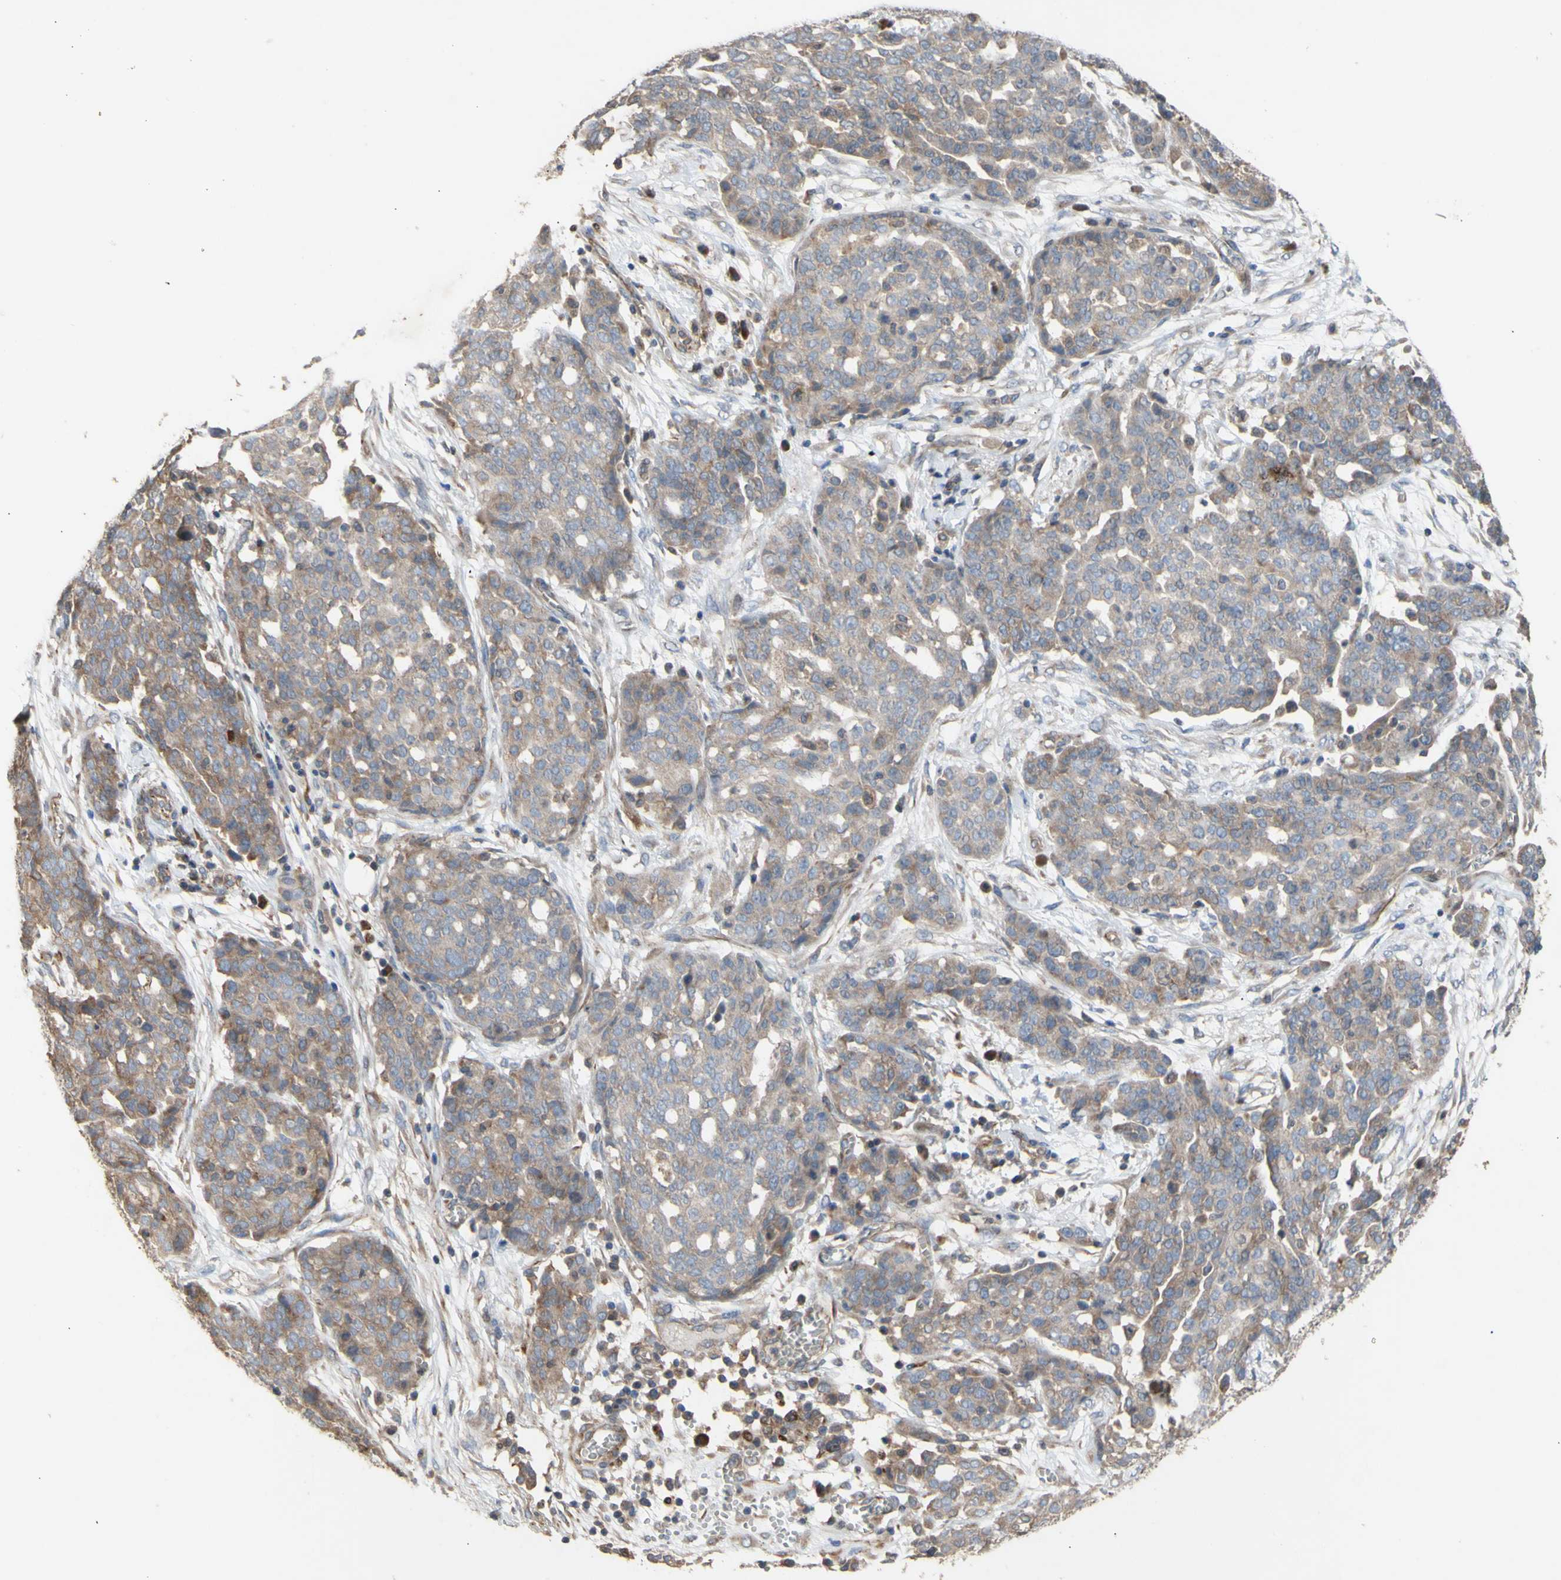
{"staining": {"intensity": "moderate", "quantity": "25%-75%", "location": "cytoplasmic/membranous"}, "tissue": "ovarian cancer", "cell_type": "Tumor cells", "image_type": "cancer", "snomed": [{"axis": "morphology", "description": "Cystadenocarcinoma, serous, NOS"}, {"axis": "topography", "description": "Soft tissue"}, {"axis": "topography", "description": "Ovary"}], "caption": "About 25%-75% of tumor cells in serous cystadenocarcinoma (ovarian) exhibit moderate cytoplasmic/membranous protein staining as visualized by brown immunohistochemical staining.", "gene": "EIF2S3", "patient": {"sex": "female", "age": 57}}